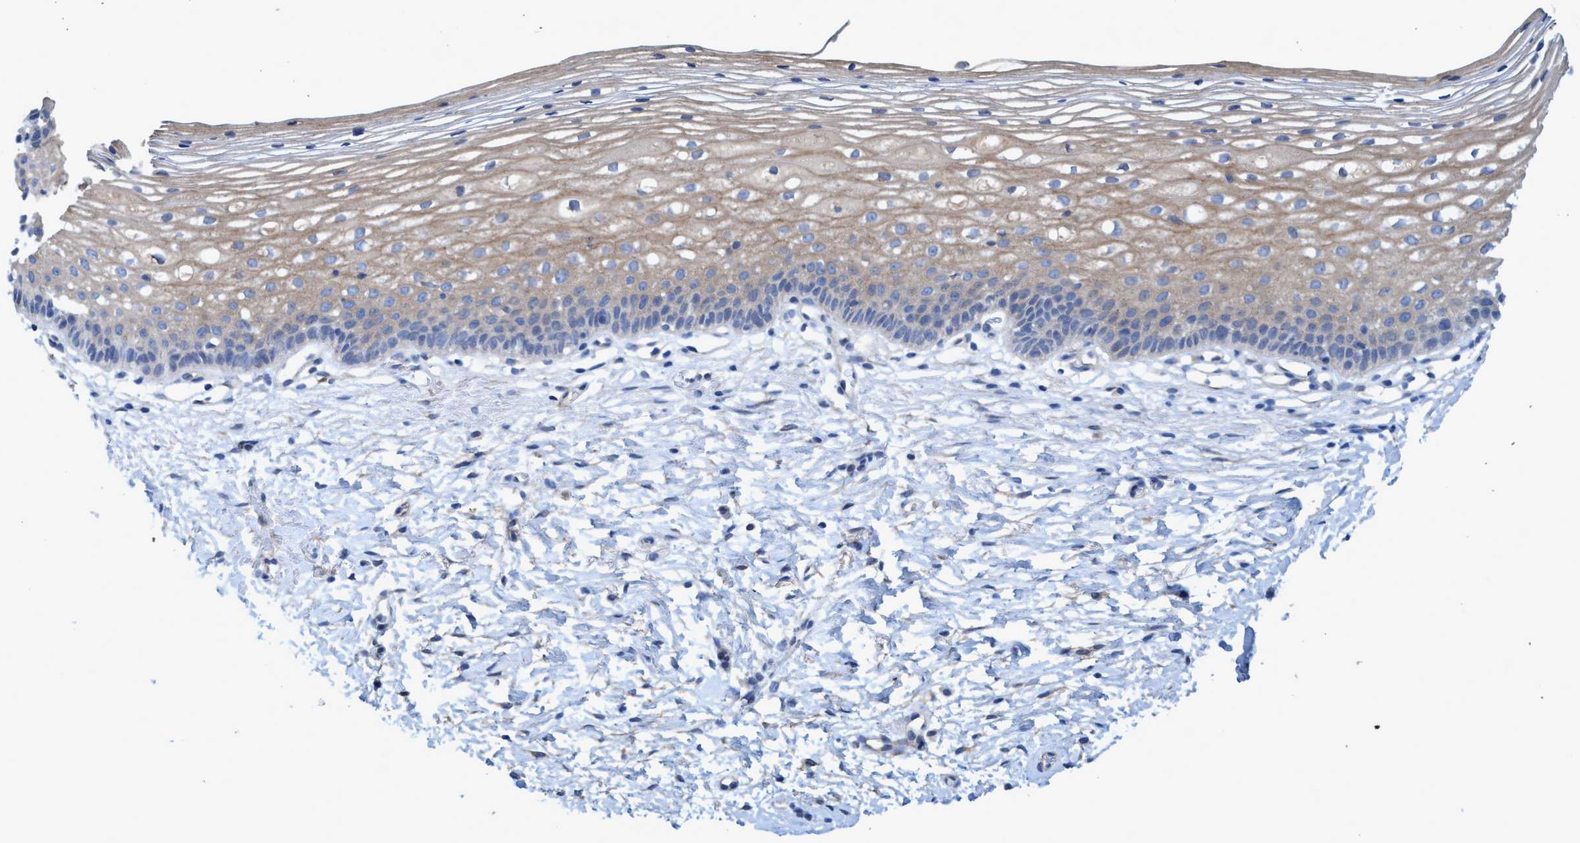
{"staining": {"intensity": "weak", "quantity": "<25%", "location": "cytoplasmic/membranous"}, "tissue": "cervix", "cell_type": "Glandular cells", "image_type": "normal", "snomed": [{"axis": "morphology", "description": "Normal tissue, NOS"}, {"axis": "topography", "description": "Cervix"}], "caption": "Immunohistochemical staining of benign human cervix shows no significant positivity in glandular cells. Brightfield microscopy of immunohistochemistry stained with DAB (3,3'-diaminobenzidine) (brown) and hematoxylin (blue), captured at high magnification.", "gene": "GULP1", "patient": {"sex": "female", "age": 72}}